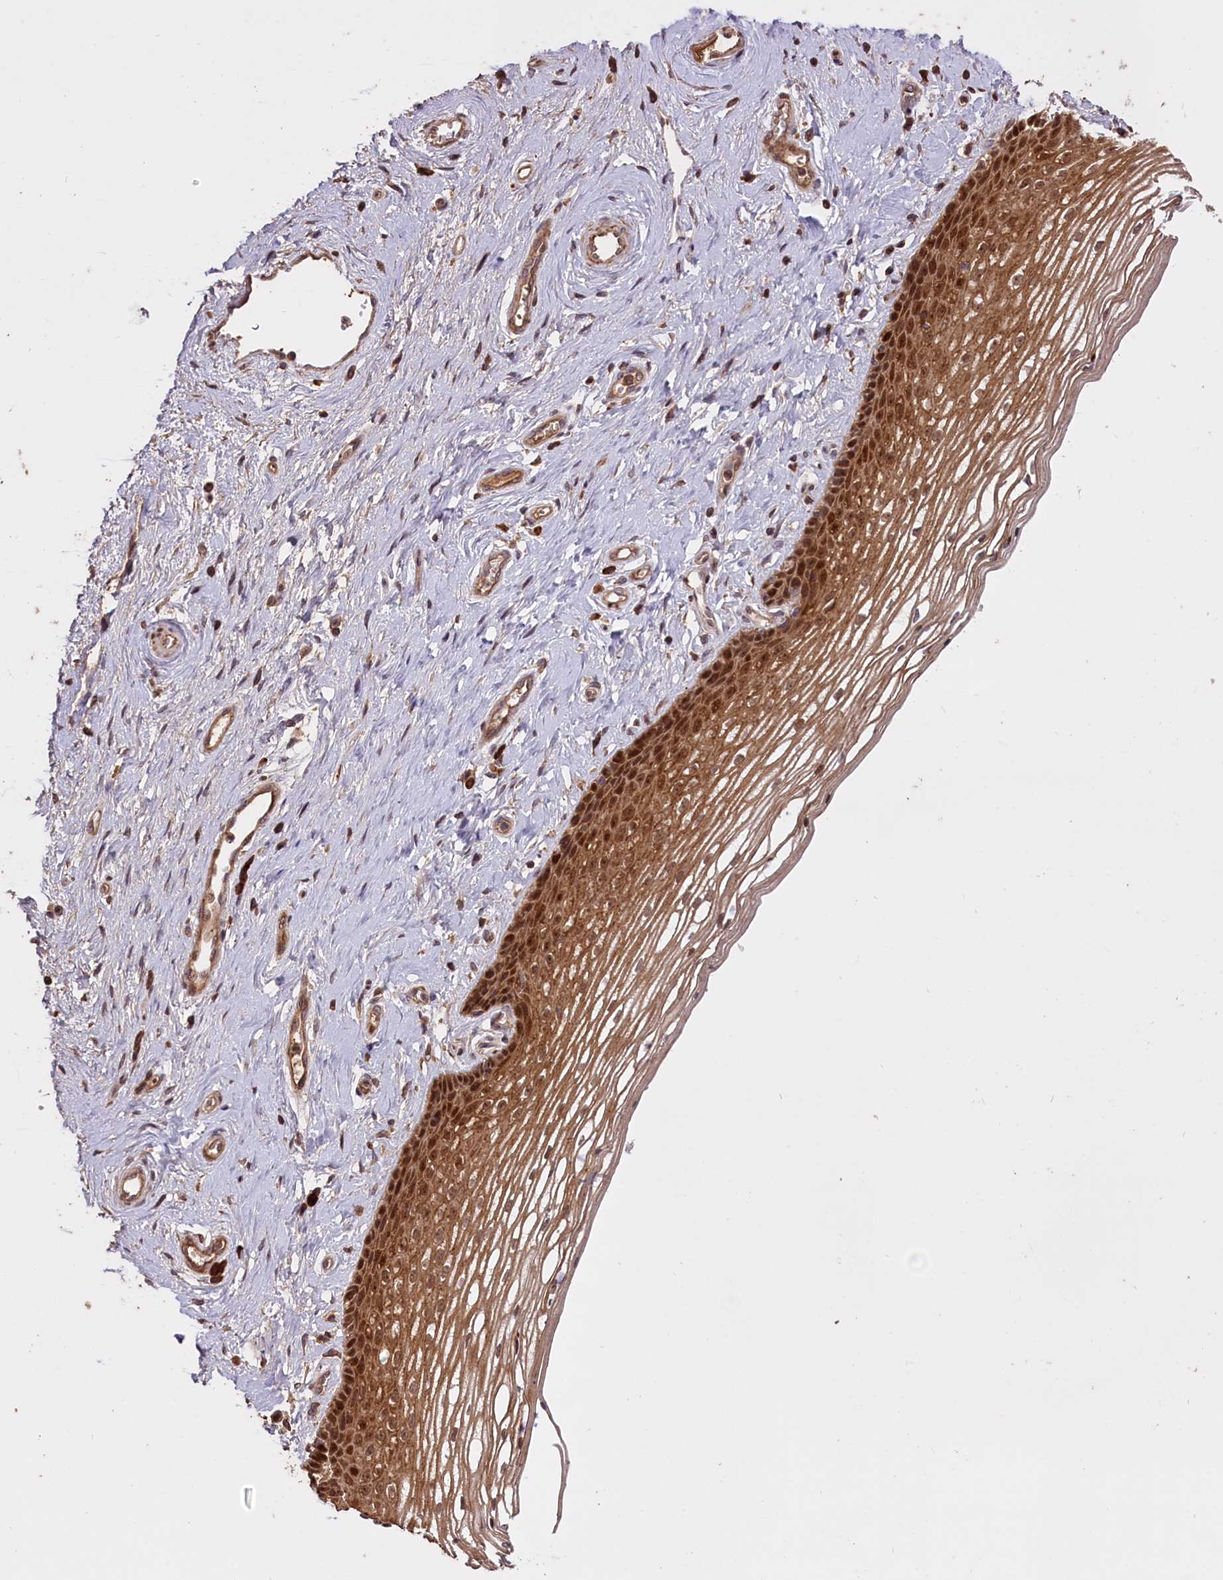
{"staining": {"intensity": "moderate", "quantity": ">75%", "location": "cytoplasmic/membranous,nuclear"}, "tissue": "vagina", "cell_type": "Squamous epithelial cells", "image_type": "normal", "snomed": [{"axis": "morphology", "description": "Normal tissue, NOS"}, {"axis": "topography", "description": "Vagina"}], "caption": "Squamous epithelial cells display medium levels of moderate cytoplasmic/membranous,nuclear staining in about >75% of cells in unremarkable vagina.", "gene": "ENHO", "patient": {"sex": "female", "age": 46}}